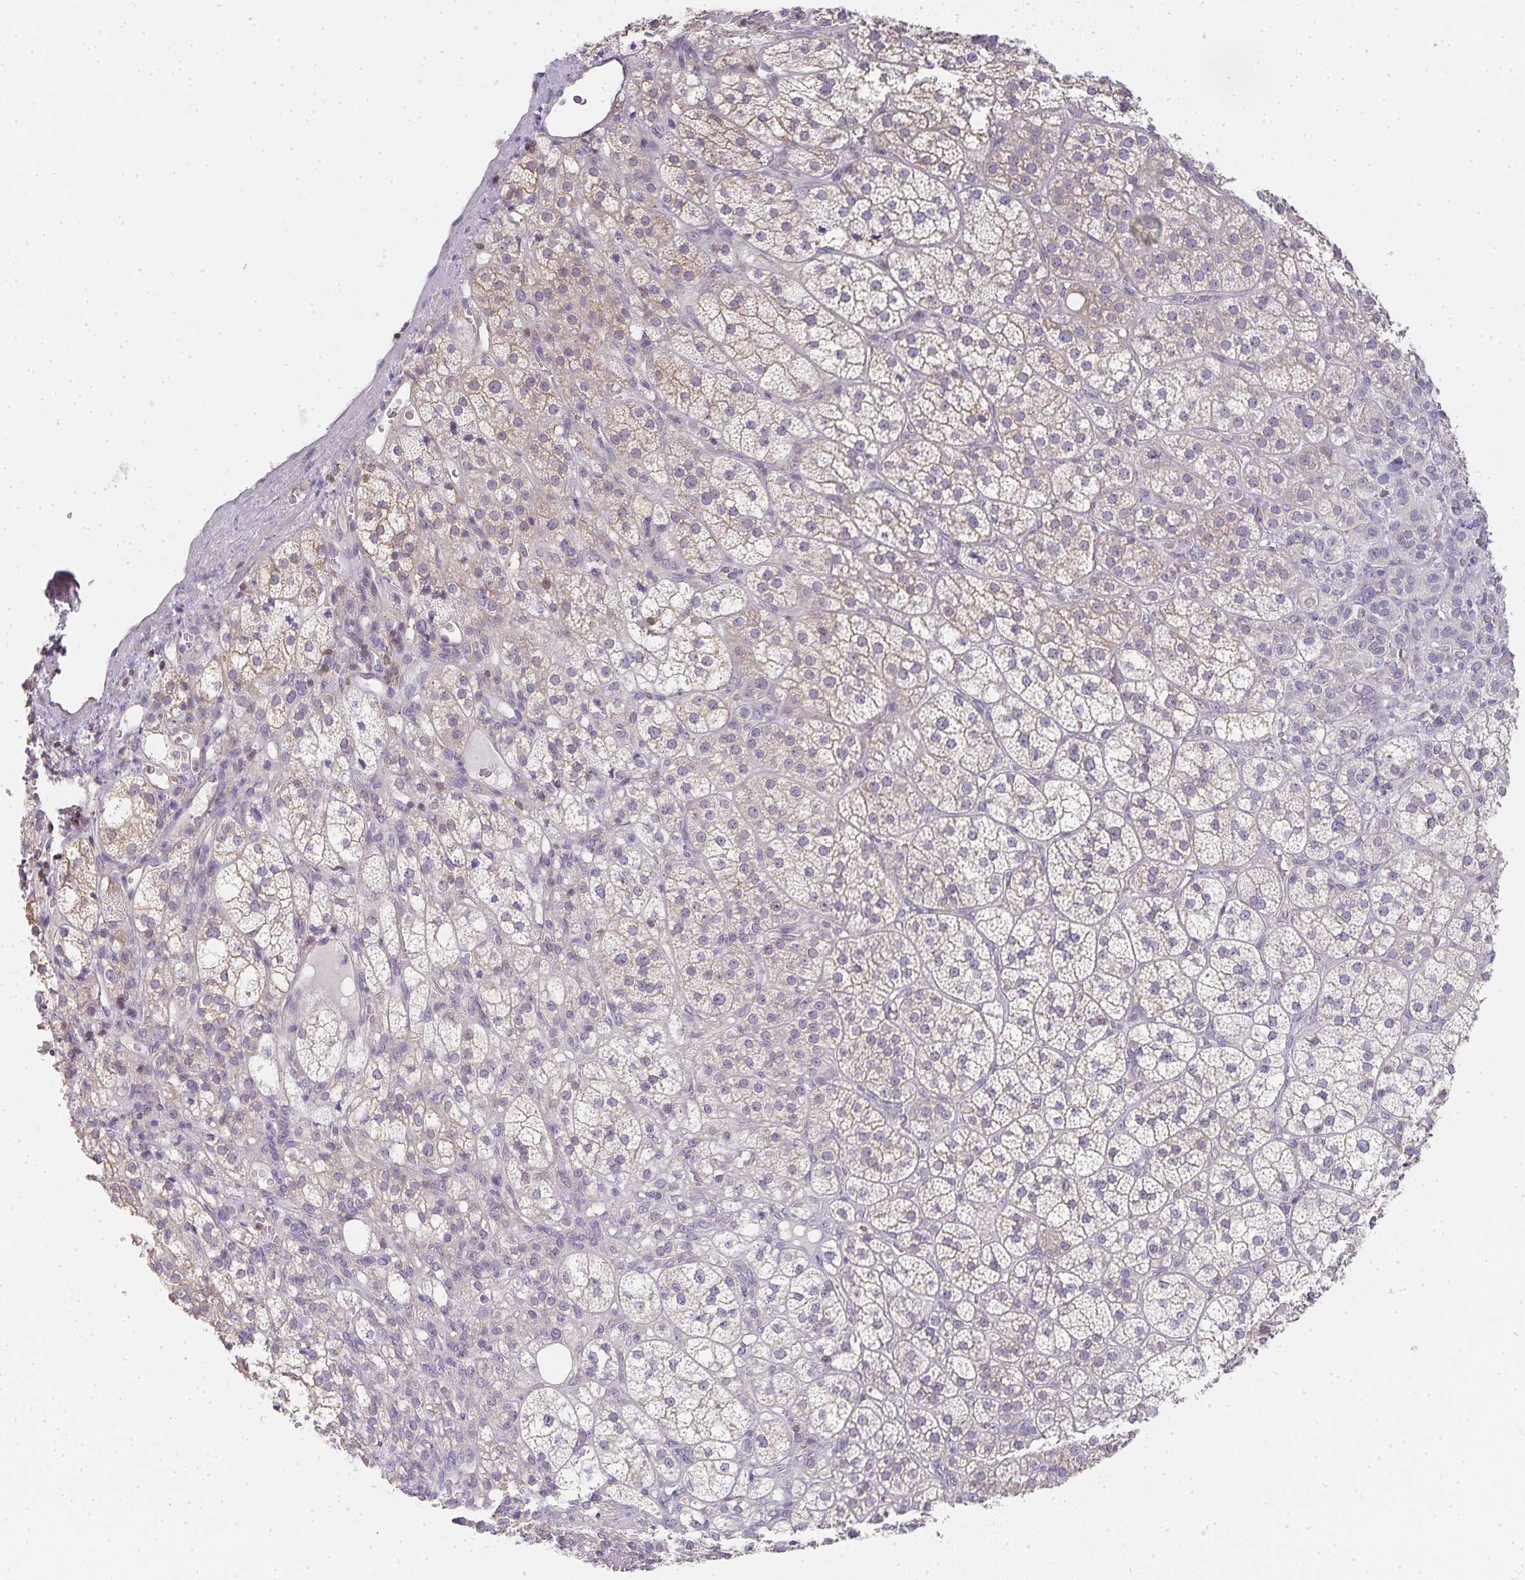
{"staining": {"intensity": "weak", "quantity": "25%-75%", "location": "cytoplasmic/membranous"}, "tissue": "adrenal gland", "cell_type": "Glandular cells", "image_type": "normal", "snomed": [{"axis": "morphology", "description": "Normal tissue, NOS"}, {"axis": "topography", "description": "Adrenal gland"}], "caption": "This image reveals immunohistochemistry (IHC) staining of benign adrenal gland, with low weak cytoplasmic/membranous staining in about 25%-75% of glandular cells.", "gene": "GATA3", "patient": {"sex": "female", "age": 60}}